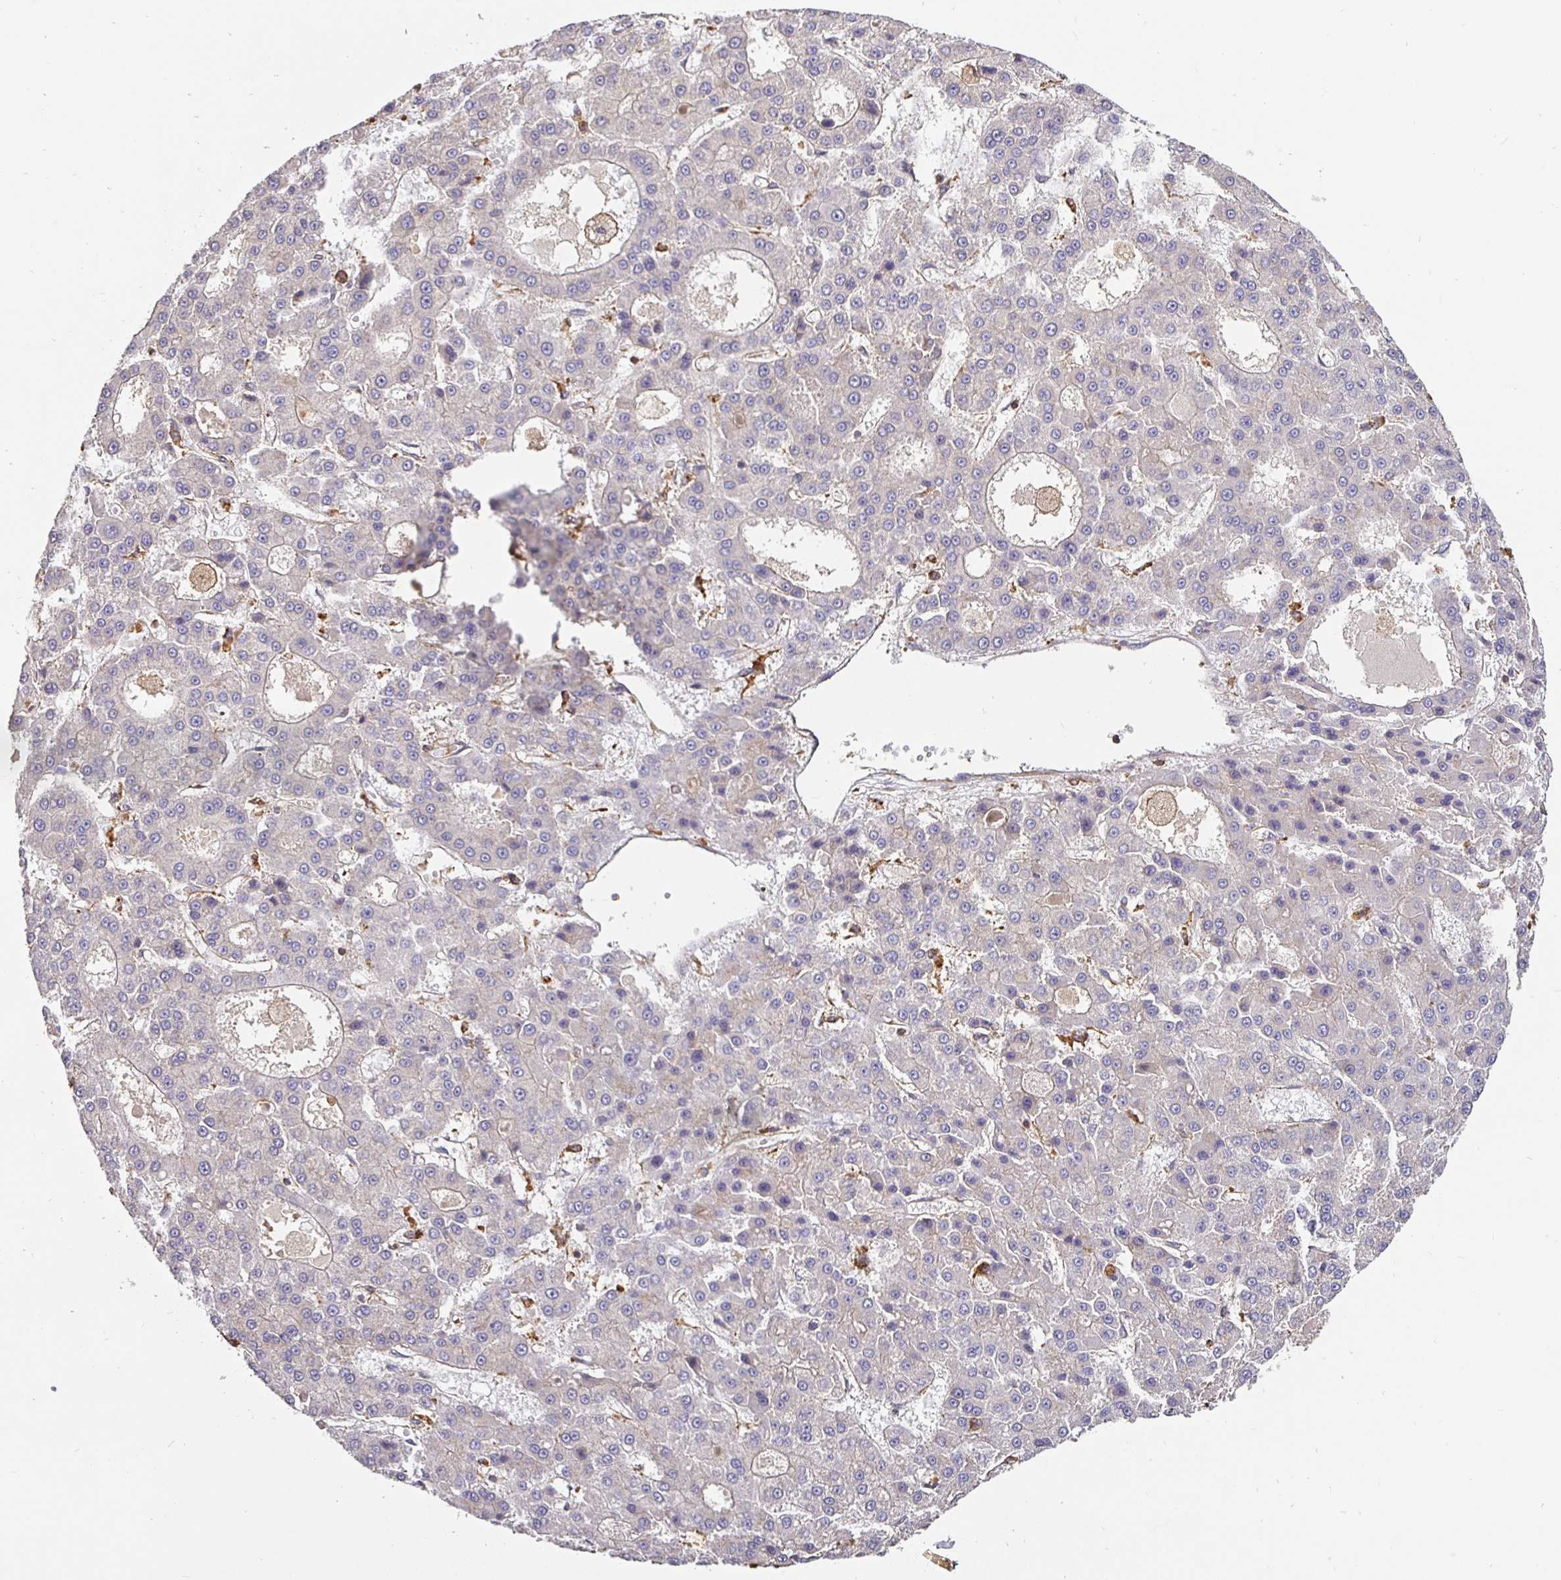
{"staining": {"intensity": "negative", "quantity": "none", "location": "none"}, "tissue": "liver cancer", "cell_type": "Tumor cells", "image_type": "cancer", "snomed": [{"axis": "morphology", "description": "Carcinoma, Hepatocellular, NOS"}, {"axis": "topography", "description": "Liver"}], "caption": "This photomicrograph is of hepatocellular carcinoma (liver) stained with immunohistochemistry (IHC) to label a protein in brown with the nuclei are counter-stained blue. There is no positivity in tumor cells.", "gene": "C1QTNF7", "patient": {"sex": "male", "age": 70}}